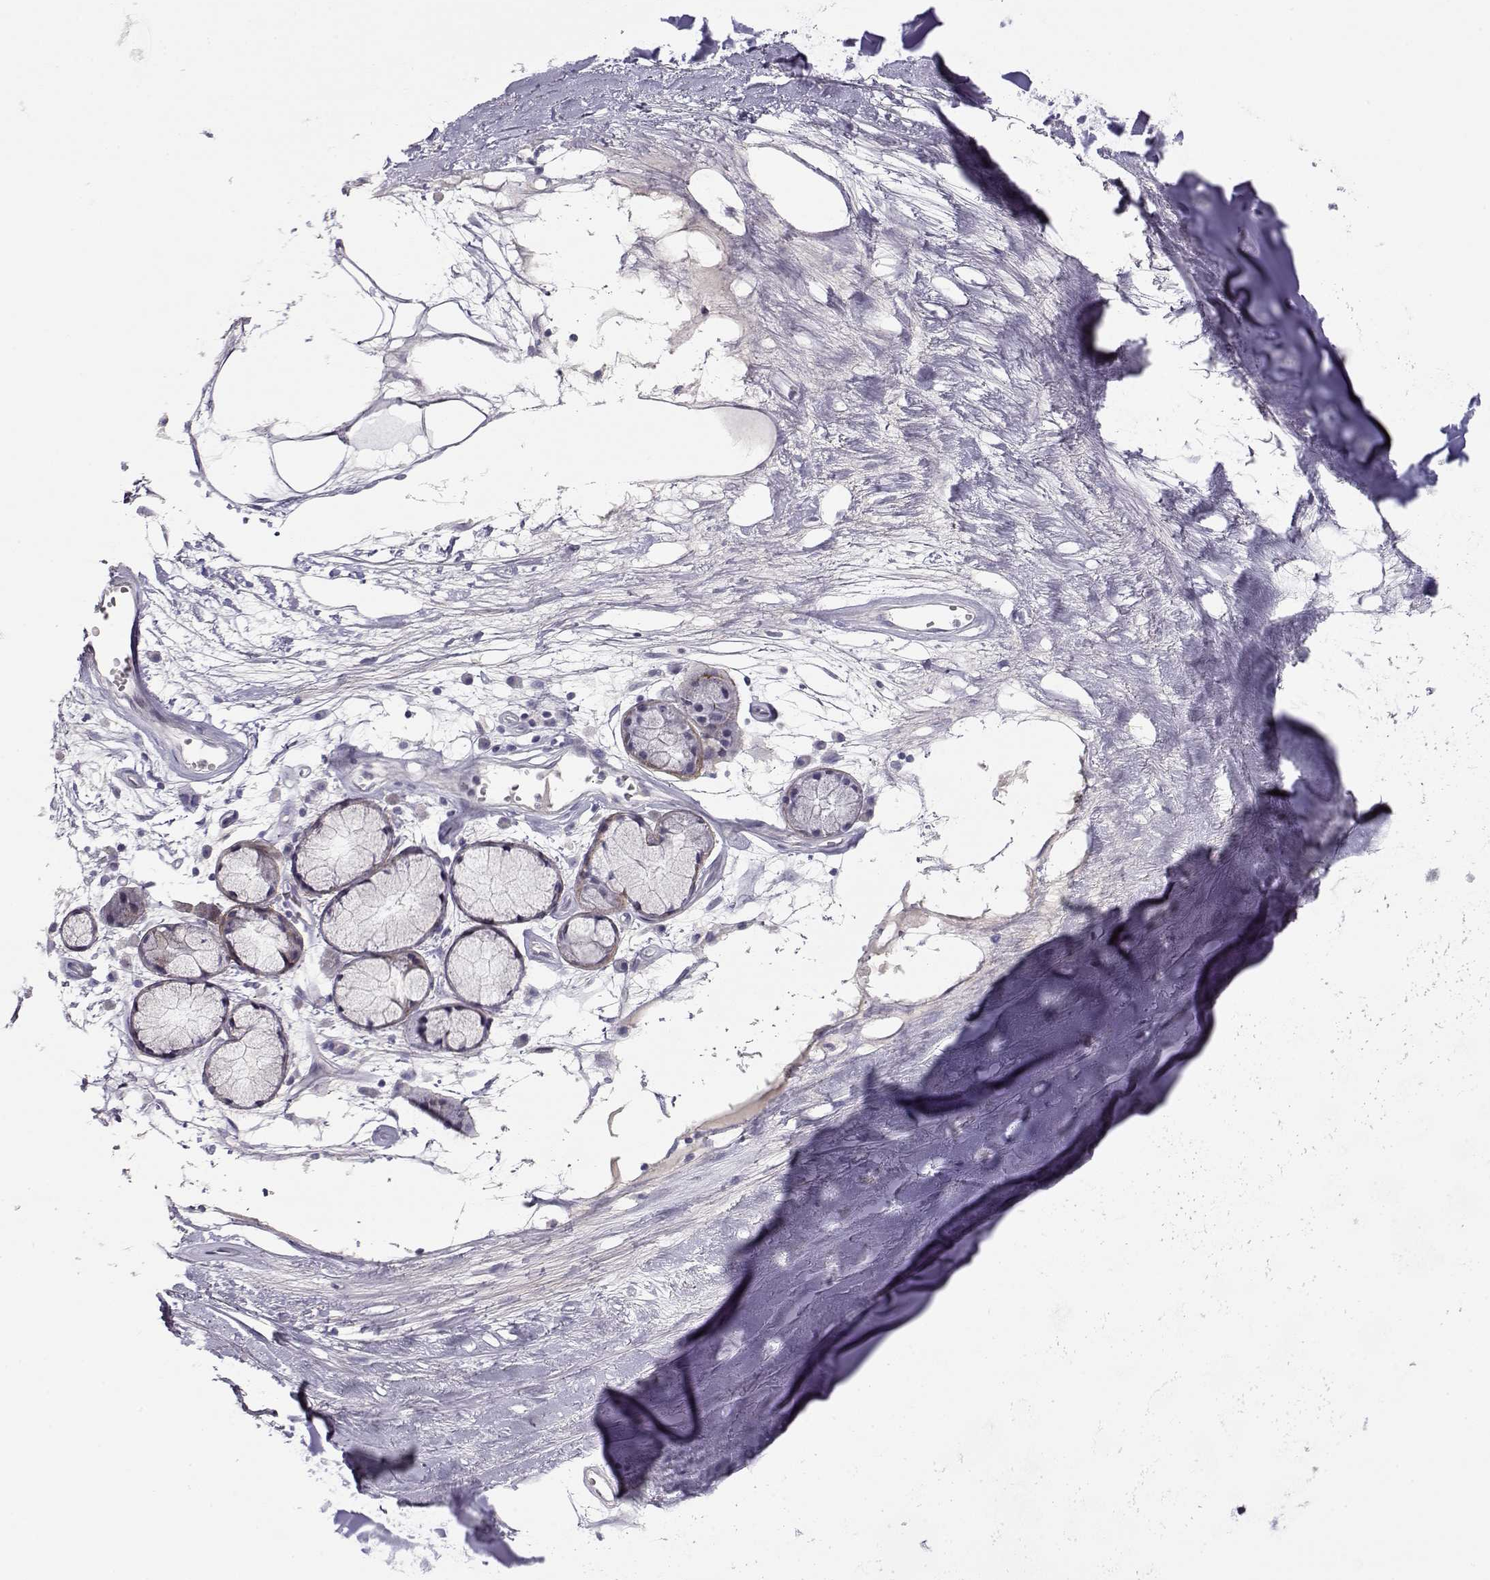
{"staining": {"intensity": "negative", "quantity": "none", "location": "none"}, "tissue": "soft tissue", "cell_type": "Chondrocytes", "image_type": "normal", "snomed": [{"axis": "morphology", "description": "Normal tissue, NOS"}, {"axis": "morphology", "description": "Squamous cell carcinoma, NOS"}, {"axis": "topography", "description": "Cartilage tissue"}, {"axis": "topography", "description": "Lung"}], "caption": "The IHC photomicrograph has no significant staining in chondrocytes of soft tissue.", "gene": "LAMB3", "patient": {"sex": "male", "age": 66}}